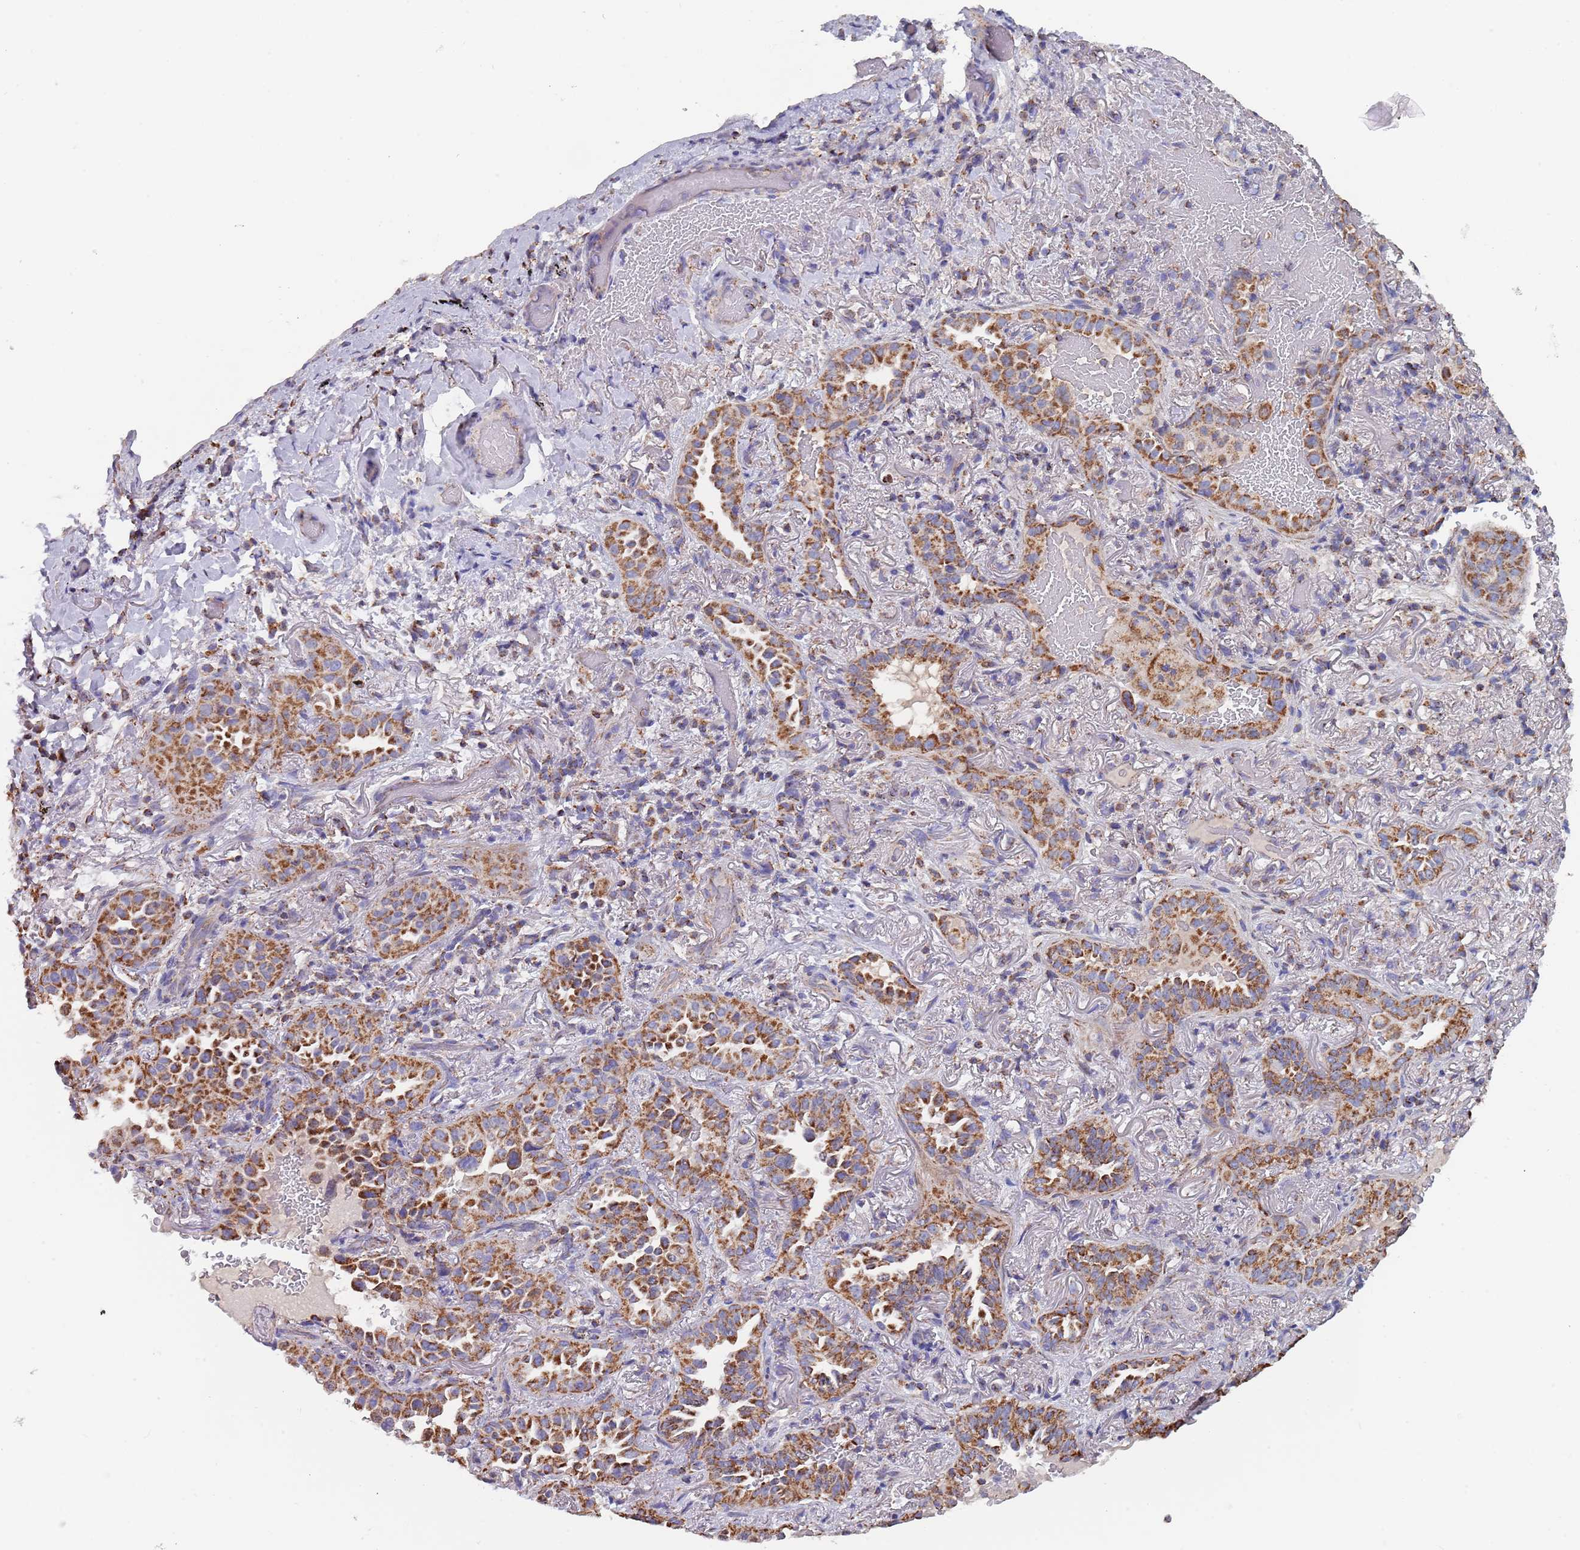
{"staining": {"intensity": "strong", "quantity": ">75%", "location": "cytoplasmic/membranous"}, "tissue": "lung cancer", "cell_type": "Tumor cells", "image_type": "cancer", "snomed": [{"axis": "morphology", "description": "Adenocarcinoma, NOS"}, {"axis": "topography", "description": "Lung"}], "caption": "Immunohistochemical staining of lung cancer (adenocarcinoma) demonstrates high levels of strong cytoplasmic/membranous positivity in about >75% of tumor cells.", "gene": "PGP", "patient": {"sex": "female", "age": 69}}